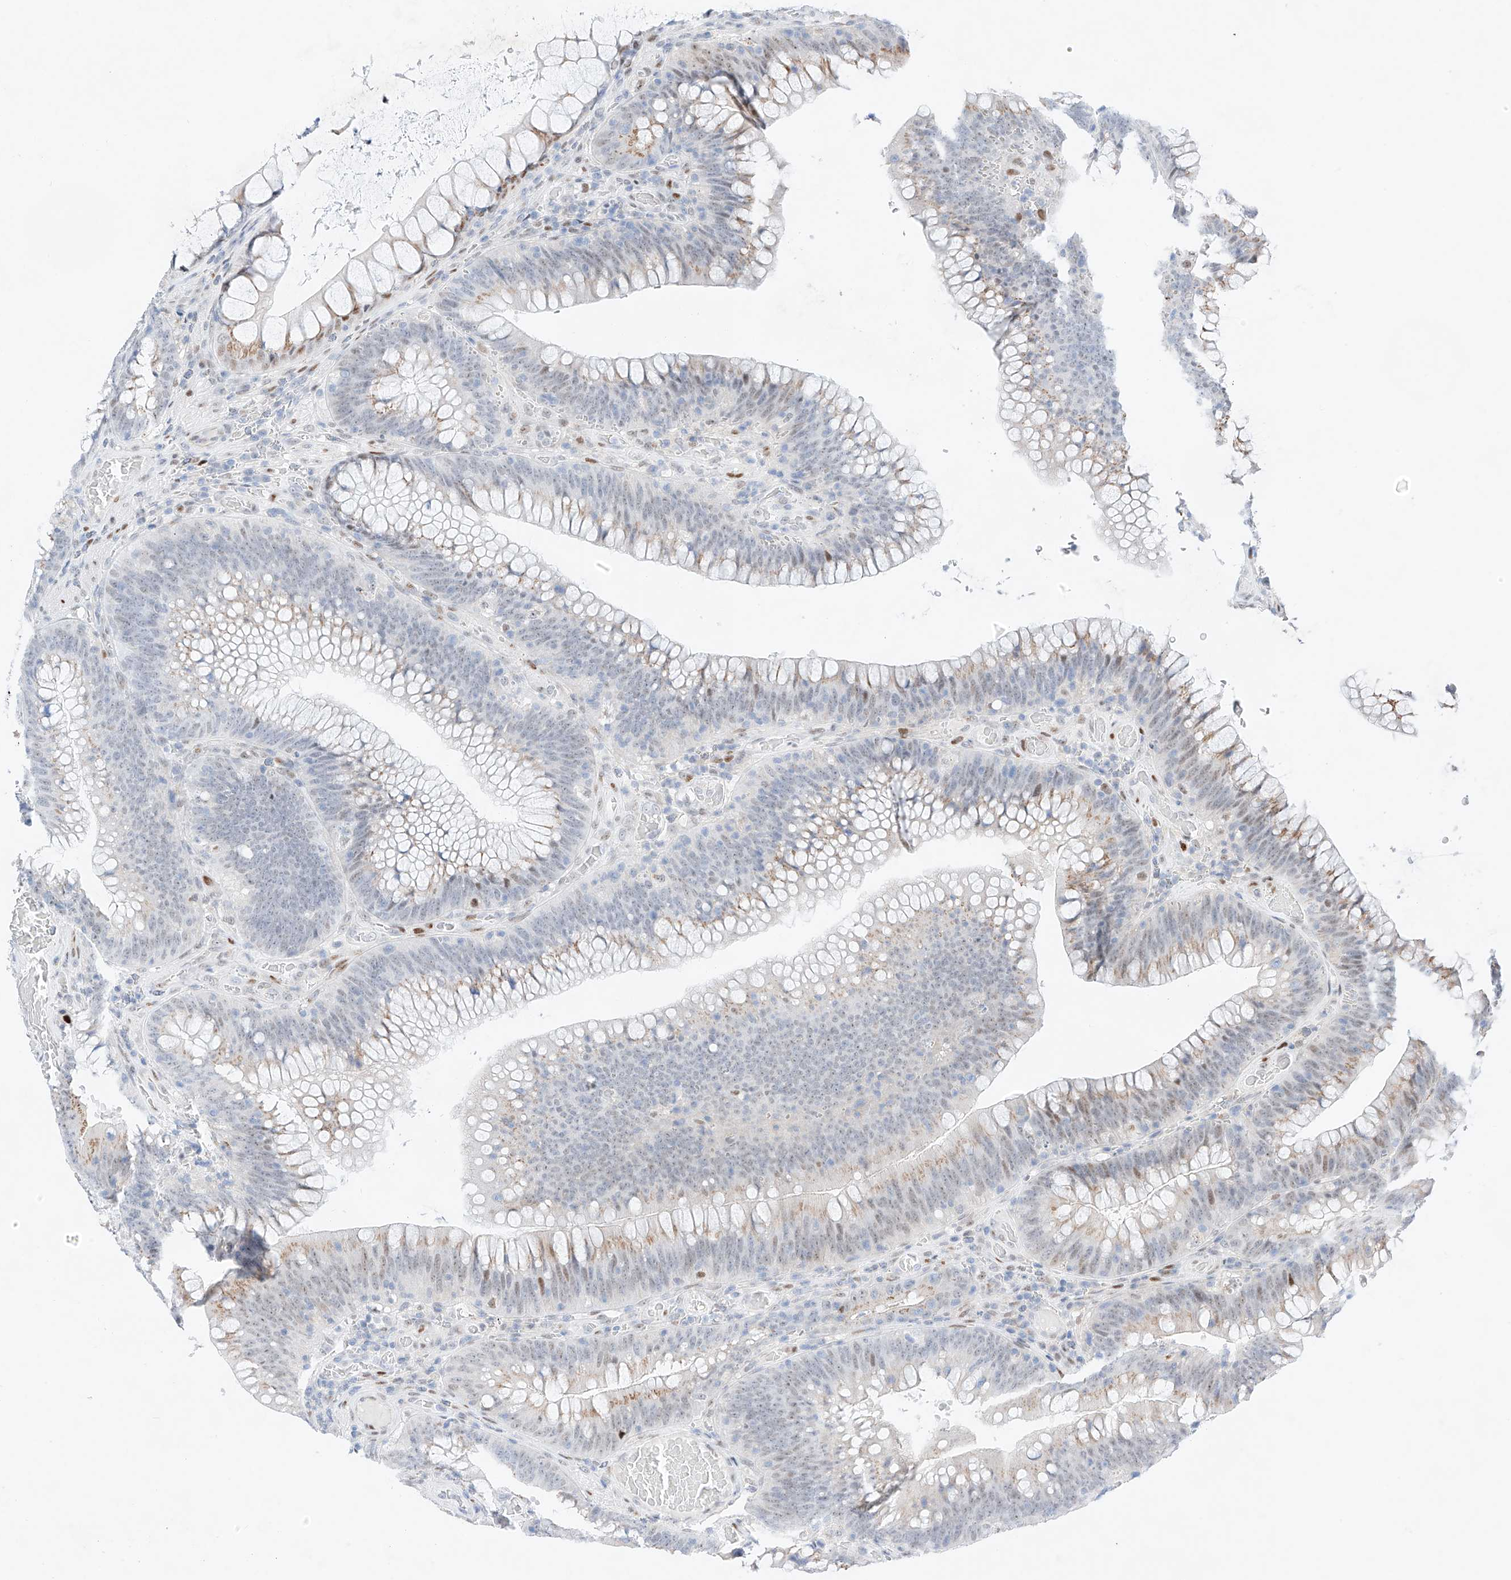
{"staining": {"intensity": "moderate", "quantity": "<25%", "location": "cytoplasmic/membranous,nuclear"}, "tissue": "colorectal cancer", "cell_type": "Tumor cells", "image_type": "cancer", "snomed": [{"axis": "morphology", "description": "Normal tissue, NOS"}, {"axis": "topography", "description": "Colon"}], "caption": "About <25% of tumor cells in human colorectal cancer reveal moderate cytoplasmic/membranous and nuclear protein staining as visualized by brown immunohistochemical staining.", "gene": "NT5C3B", "patient": {"sex": "female", "age": 82}}